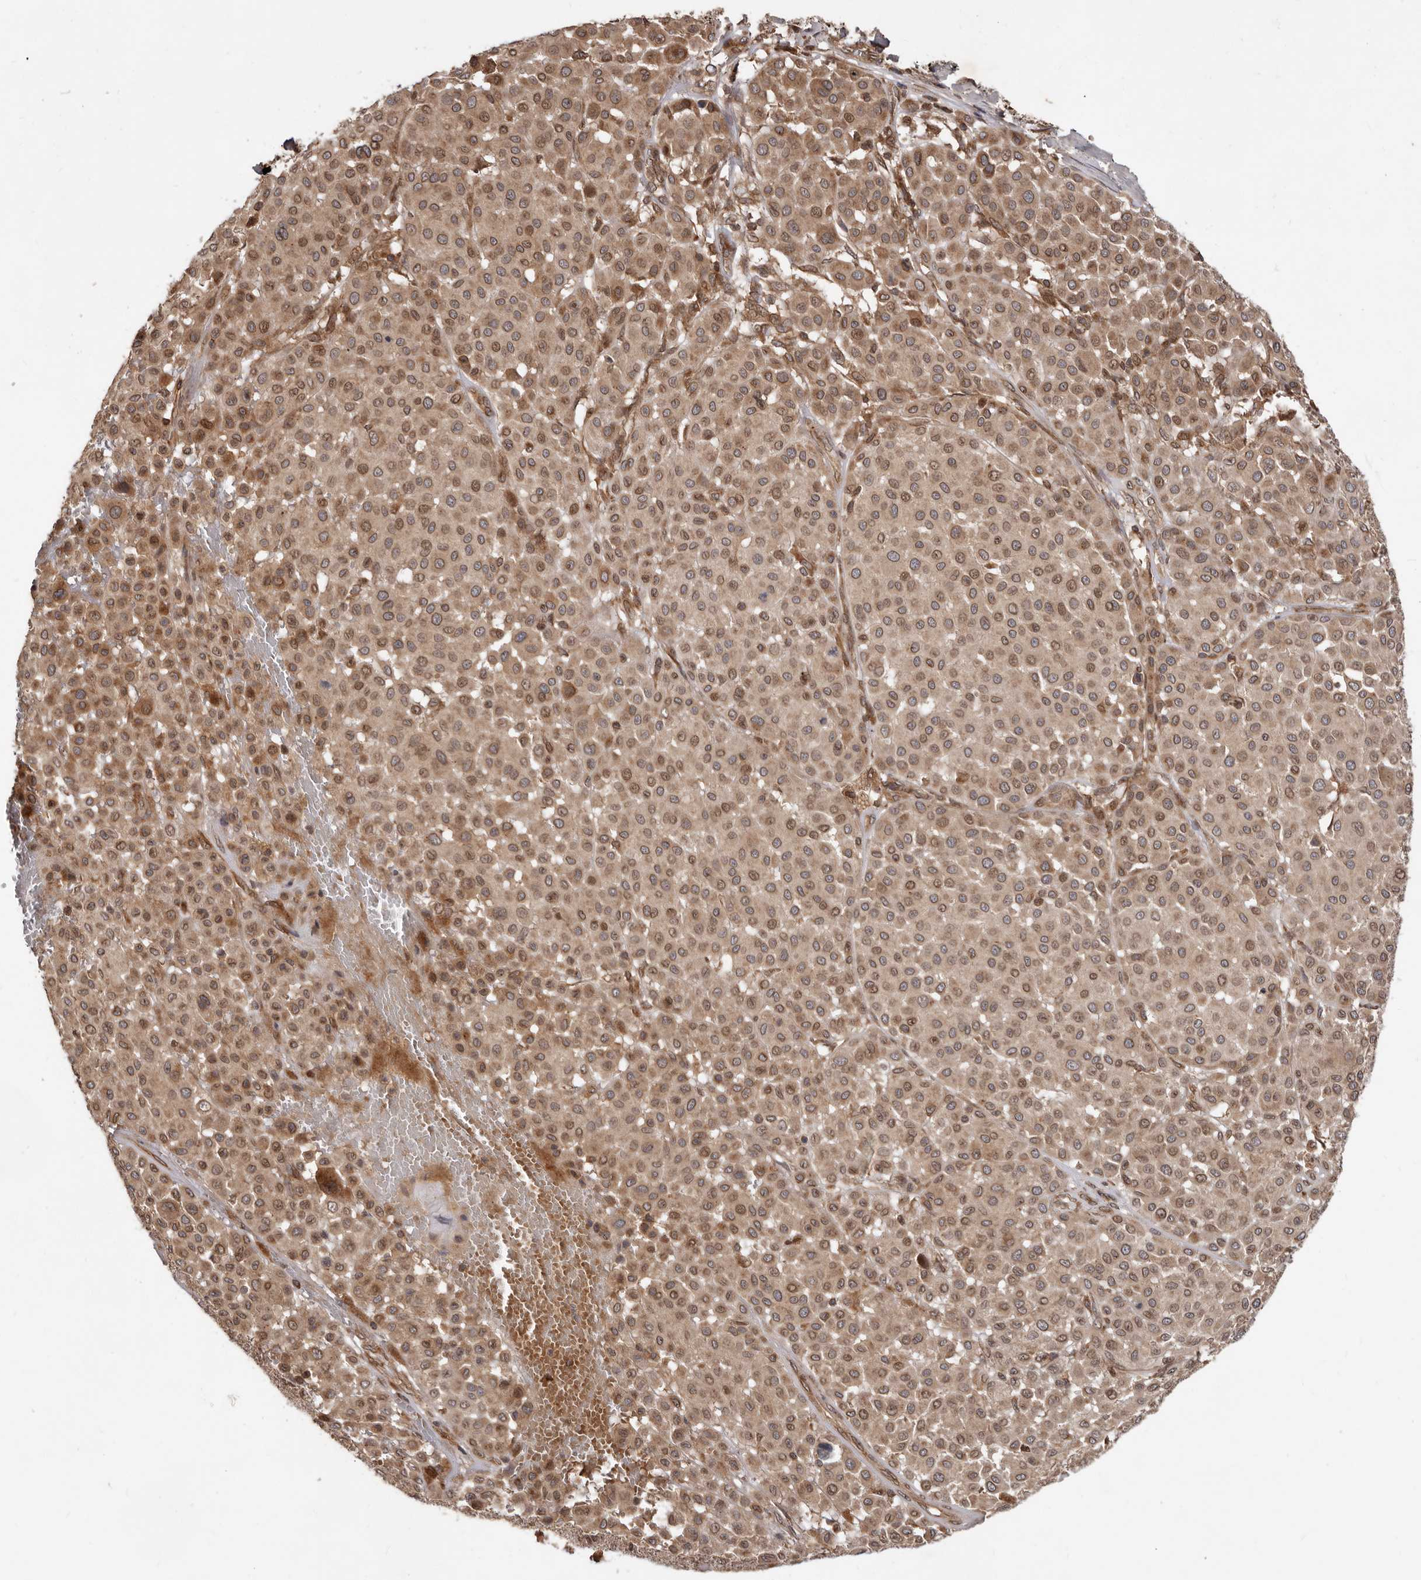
{"staining": {"intensity": "moderate", "quantity": ">75%", "location": "cytoplasmic/membranous,nuclear"}, "tissue": "melanoma", "cell_type": "Tumor cells", "image_type": "cancer", "snomed": [{"axis": "morphology", "description": "Malignant melanoma, Metastatic site"}, {"axis": "topography", "description": "Soft tissue"}], "caption": "Human malignant melanoma (metastatic site) stained with a brown dye displays moderate cytoplasmic/membranous and nuclear positive staining in about >75% of tumor cells.", "gene": "STK36", "patient": {"sex": "male", "age": 41}}